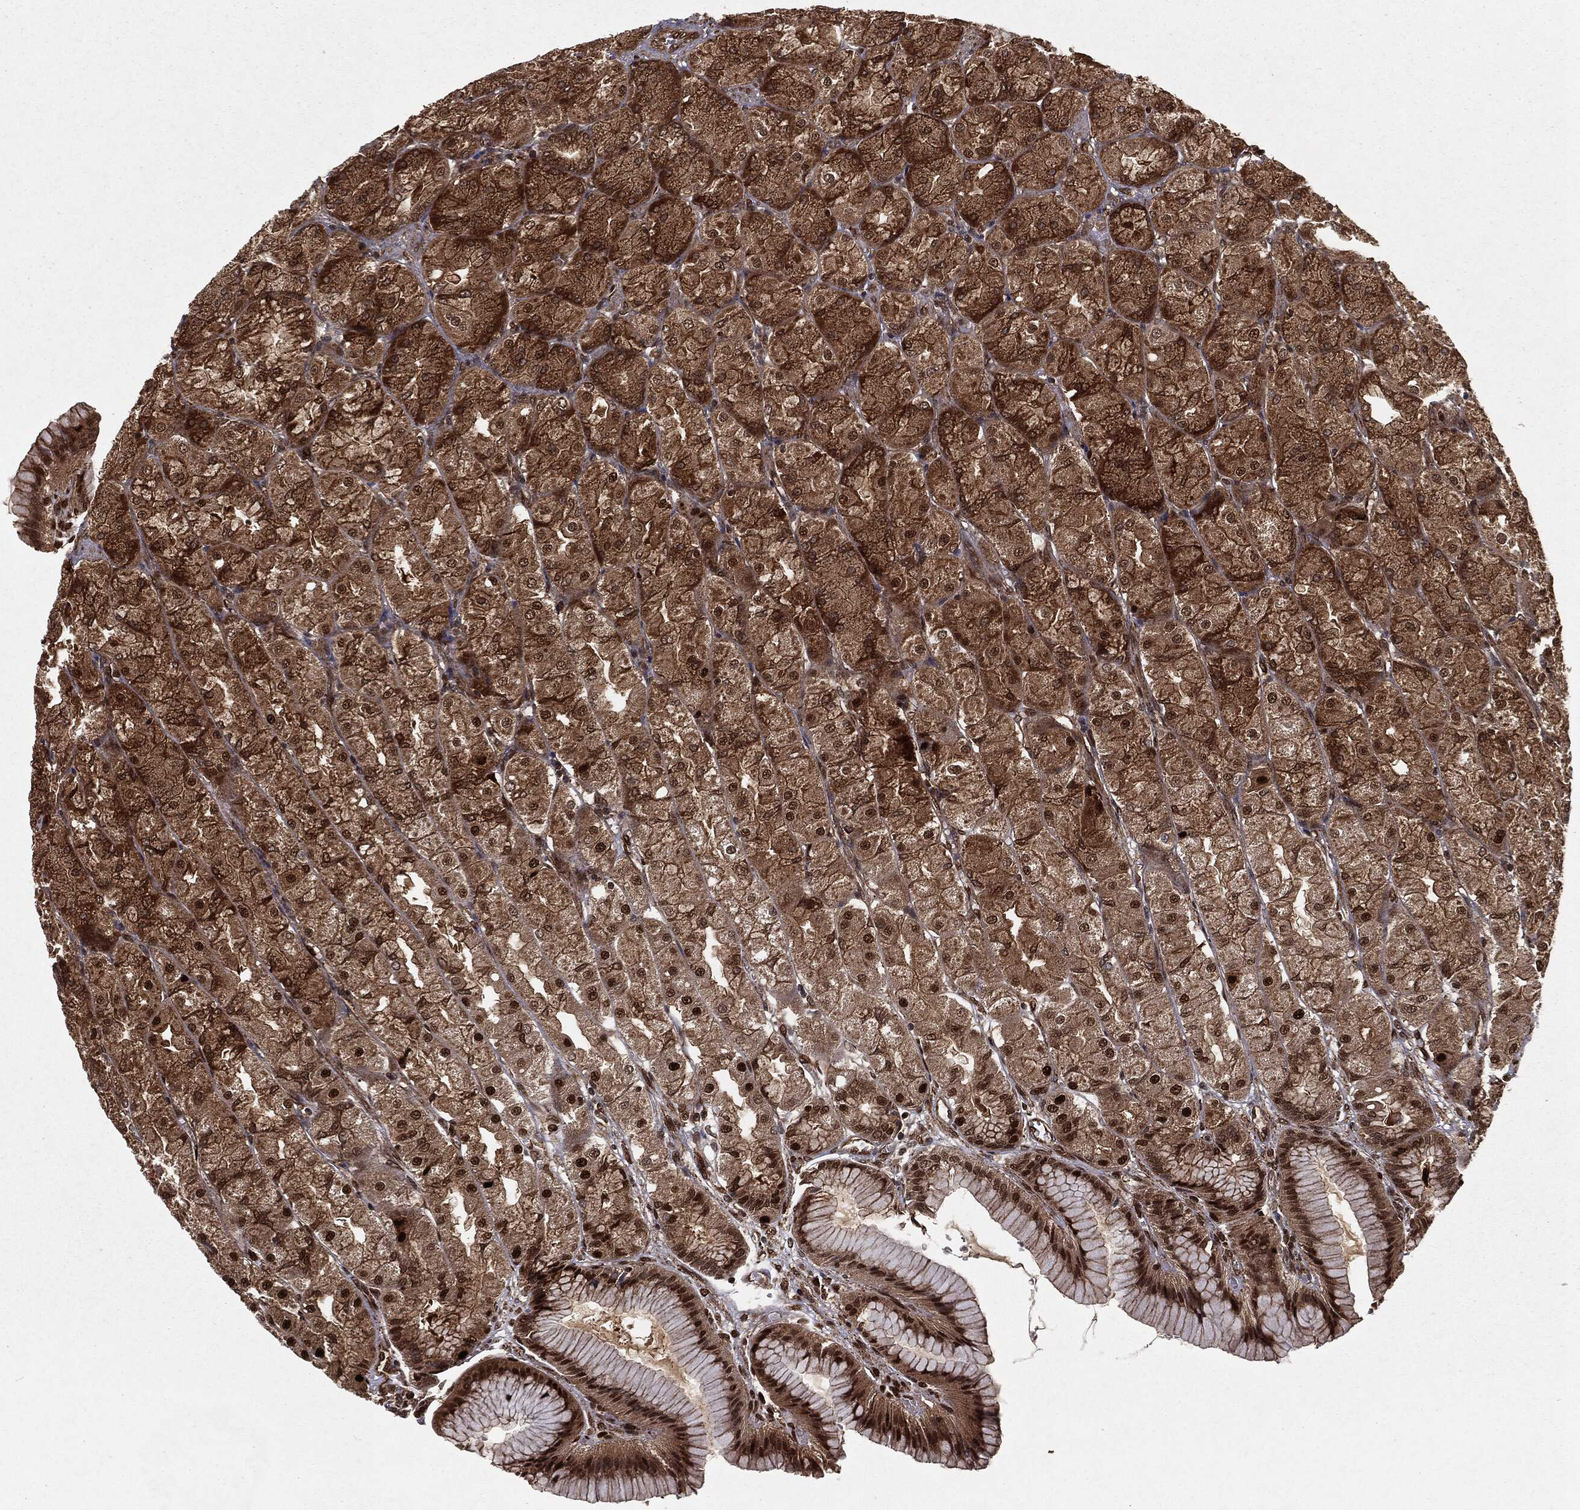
{"staining": {"intensity": "strong", "quantity": ">75%", "location": "cytoplasmic/membranous,nuclear"}, "tissue": "stomach", "cell_type": "Glandular cells", "image_type": "normal", "snomed": [{"axis": "morphology", "description": "Normal tissue, NOS"}, {"axis": "morphology", "description": "Adenocarcinoma, NOS"}, {"axis": "morphology", "description": "Adenocarcinoma, High grade"}, {"axis": "topography", "description": "Stomach, upper"}, {"axis": "topography", "description": "Stomach"}], "caption": "Glandular cells exhibit high levels of strong cytoplasmic/membranous,nuclear staining in approximately >75% of cells in unremarkable stomach. (brown staining indicates protein expression, while blue staining denotes nuclei).", "gene": "RANBP9", "patient": {"sex": "female", "age": 65}}